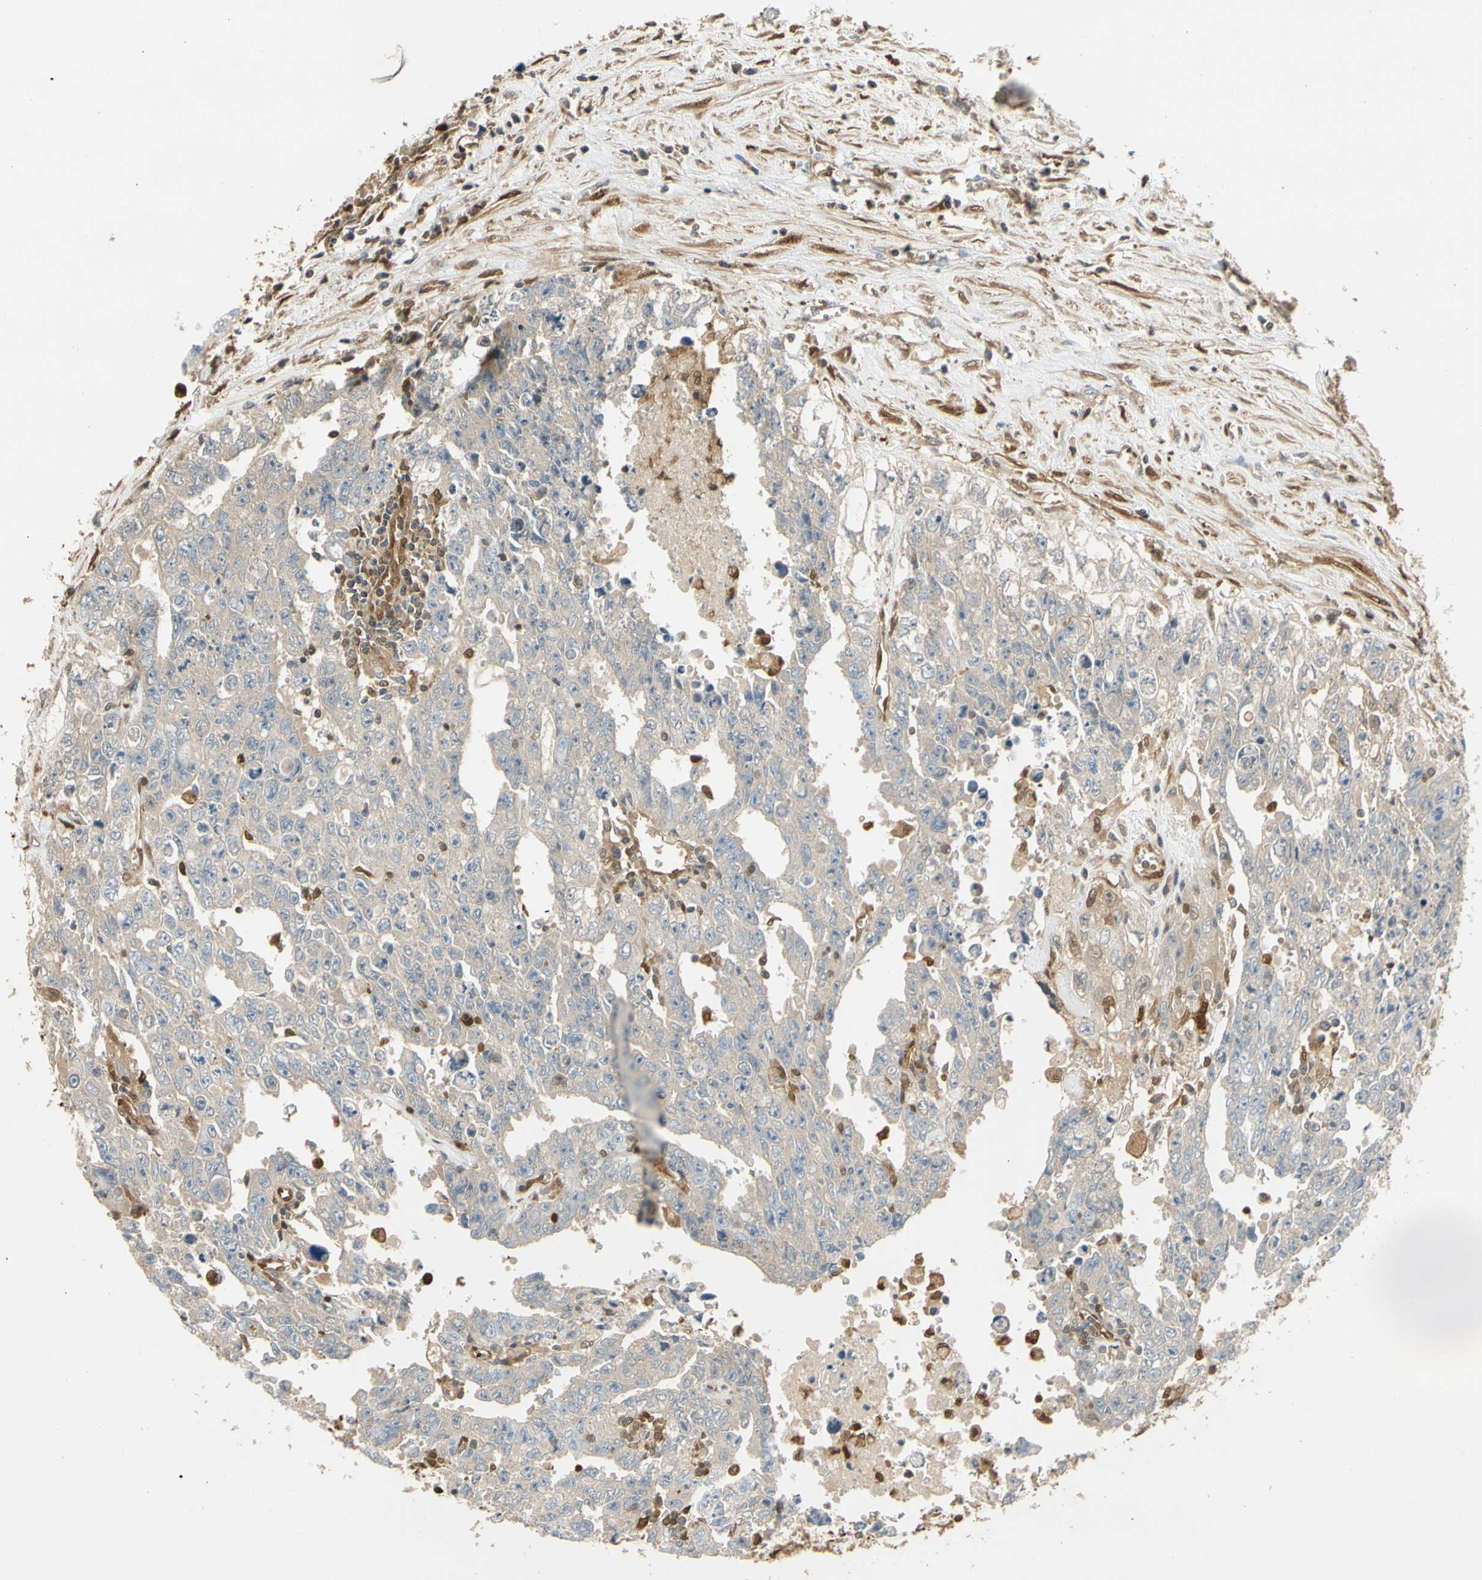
{"staining": {"intensity": "weak", "quantity": "25%-75%", "location": "cytoplasmic/membranous"}, "tissue": "testis cancer", "cell_type": "Tumor cells", "image_type": "cancer", "snomed": [{"axis": "morphology", "description": "Carcinoma, Embryonal, NOS"}, {"axis": "topography", "description": "Testis"}], "caption": "This is a photomicrograph of IHC staining of testis embryonal carcinoma, which shows weak expression in the cytoplasmic/membranous of tumor cells.", "gene": "S100A6", "patient": {"sex": "male", "age": 28}}